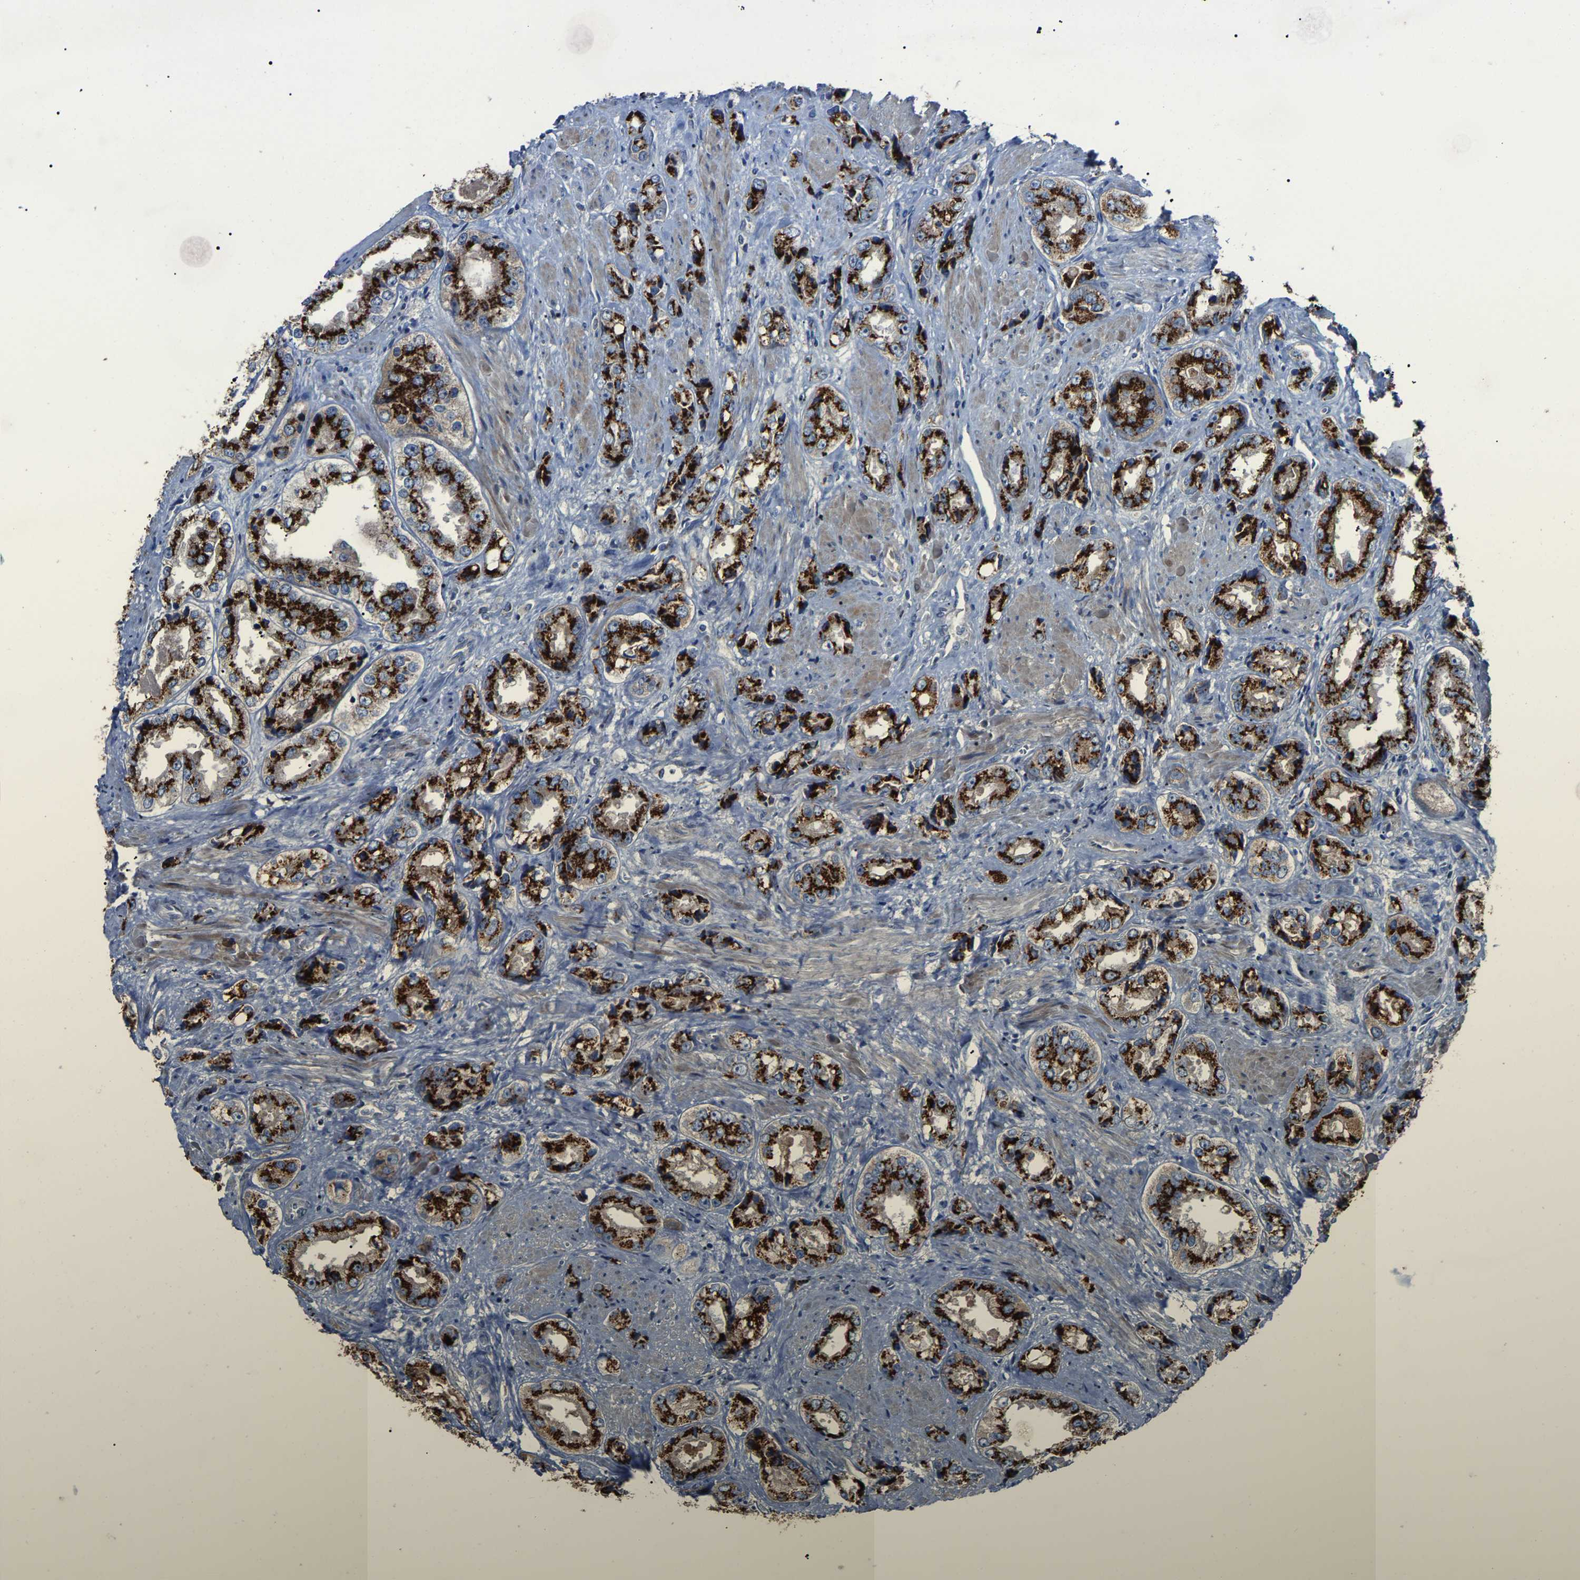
{"staining": {"intensity": "strong", "quantity": ">75%", "location": "cytoplasmic/membranous"}, "tissue": "prostate cancer", "cell_type": "Tumor cells", "image_type": "cancer", "snomed": [{"axis": "morphology", "description": "Adenocarcinoma, High grade"}, {"axis": "topography", "description": "Prostate"}], "caption": "IHC image of prostate cancer (adenocarcinoma (high-grade)) stained for a protein (brown), which displays high levels of strong cytoplasmic/membranous staining in approximately >75% of tumor cells.", "gene": "CANT1", "patient": {"sex": "male", "age": 61}}